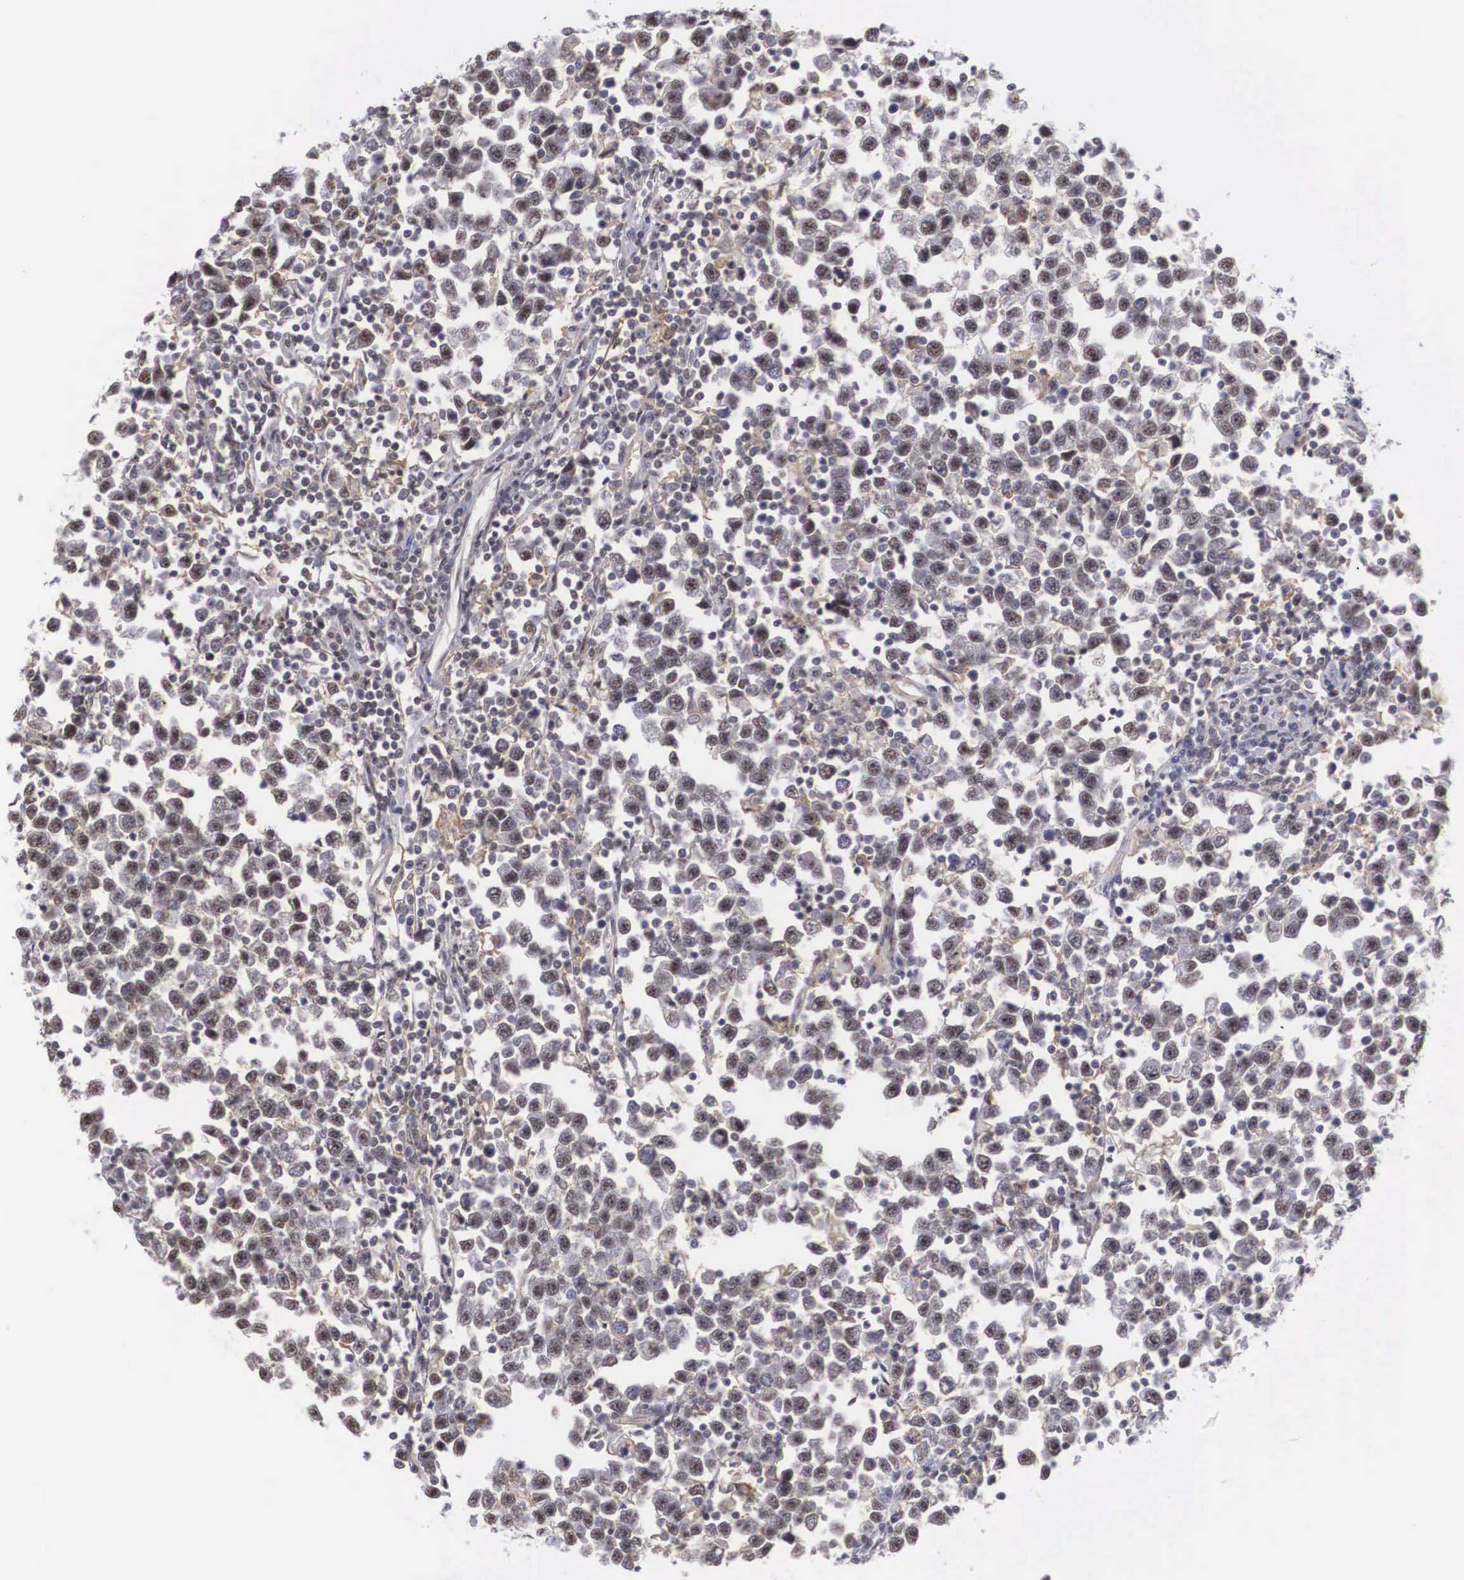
{"staining": {"intensity": "weak", "quantity": "<25%", "location": "nuclear"}, "tissue": "testis cancer", "cell_type": "Tumor cells", "image_type": "cancer", "snomed": [{"axis": "morphology", "description": "Seminoma, NOS"}, {"axis": "topography", "description": "Testis"}], "caption": "Immunohistochemistry (IHC) of human testis cancer exhibits no positivity in tumor cells.", "gene": "NR4A2", "patient": {"sex": "male", "age": 43}}